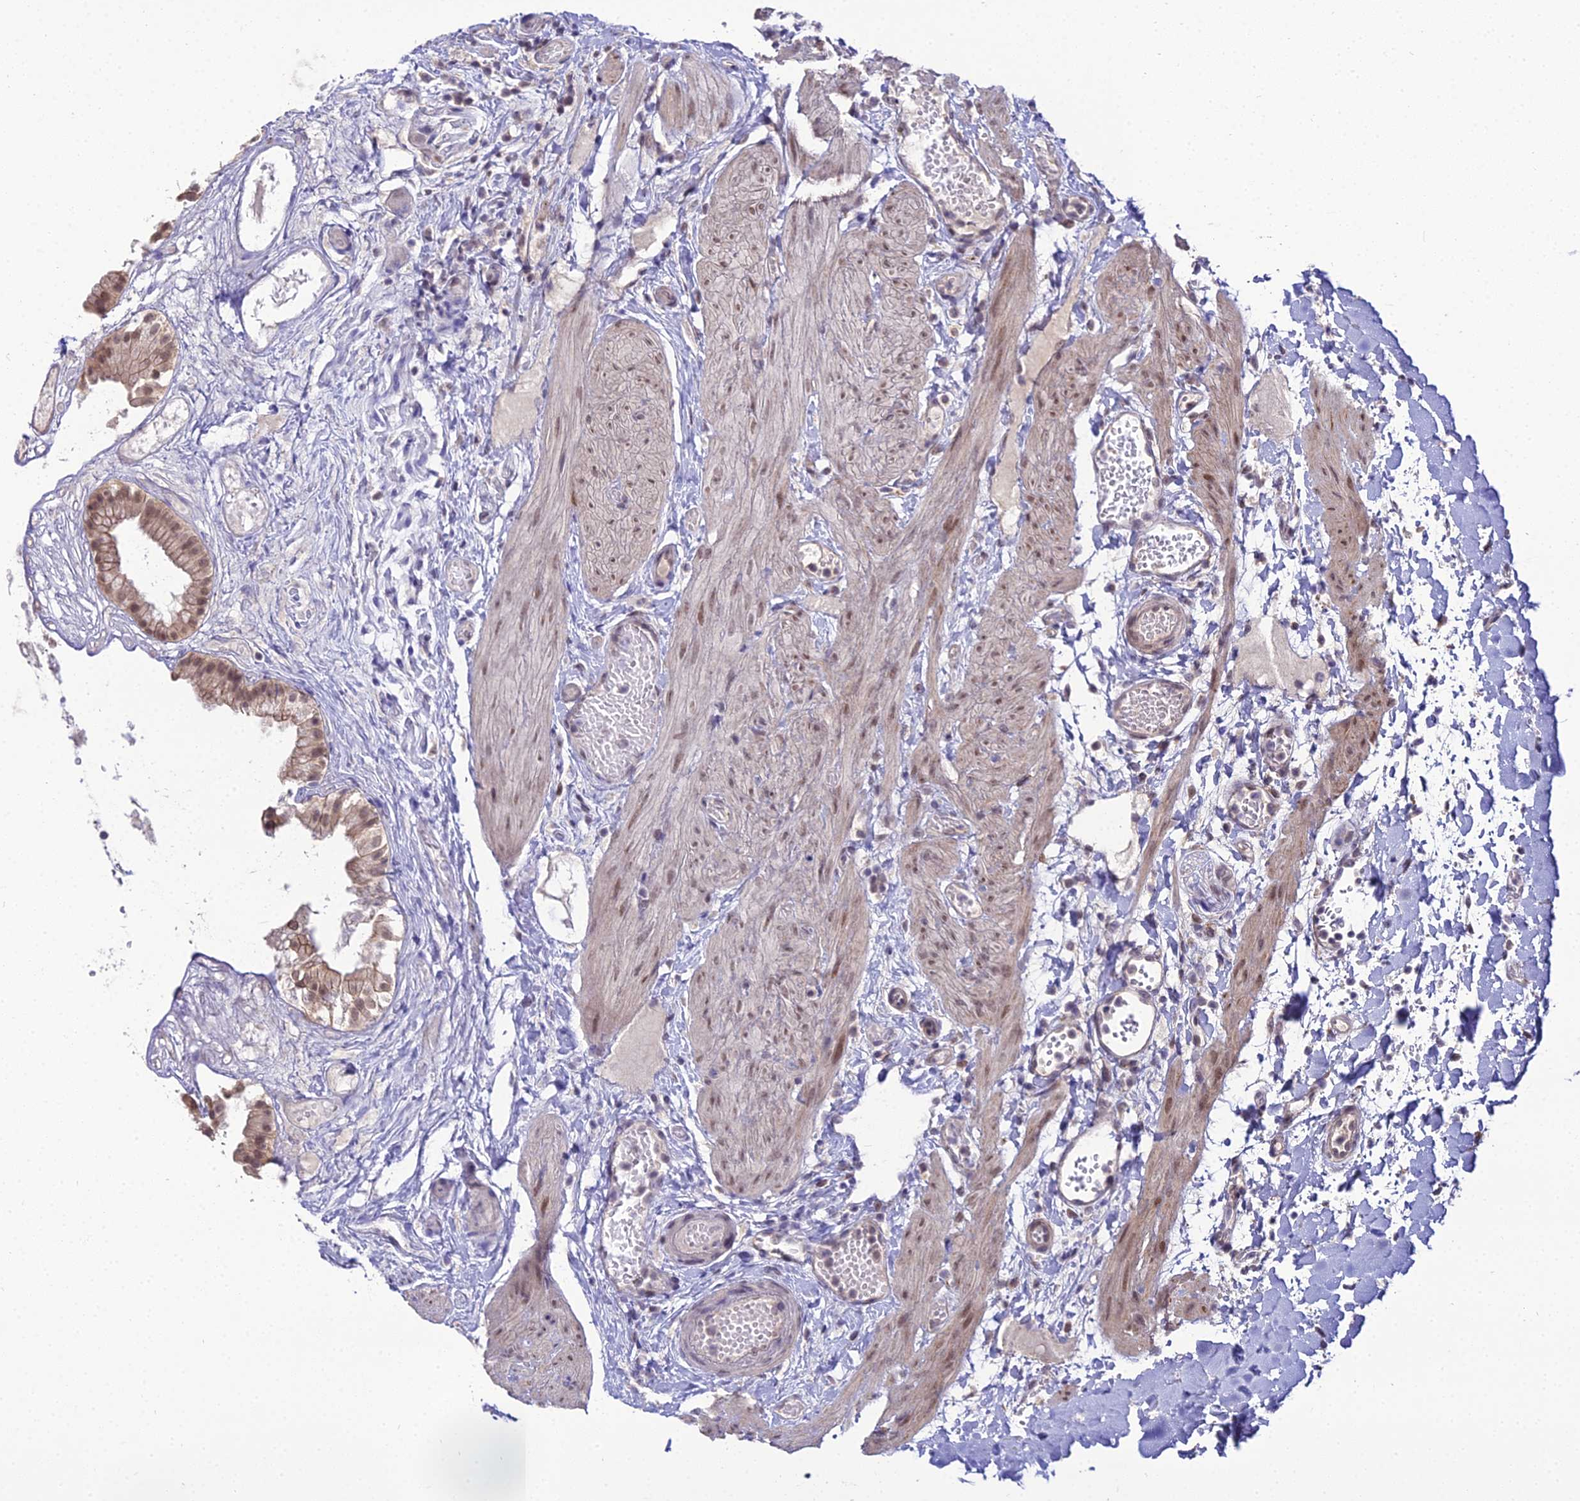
{"staining": {"intensity": "moderate", "quantity": ">75%", "location": "cytoplasmic/membranous,nuclear"}, "tissue": "gallbladder", "cell_type": "Glandular cells", "image_type": "normal", "snomed": [{"axis": "morphology", "description": "Normal tissue, NOS"}, {"axis": "topography", "description": "Gallbladder"}], "caption": "An IHC image of normal tissue is shown. Protein staining in brown shows moderate cytoplasmic/membranous,nuclear positivity in gallbladder within glandular cells. The staining was performed using DAB (3,3'-diaminobenzidine), with brown indicating positive protein expression. Nuclei are stained blue with hematoxylin.", "gene": "TROAP", "patient": {"sex": "female", "age": 26}}